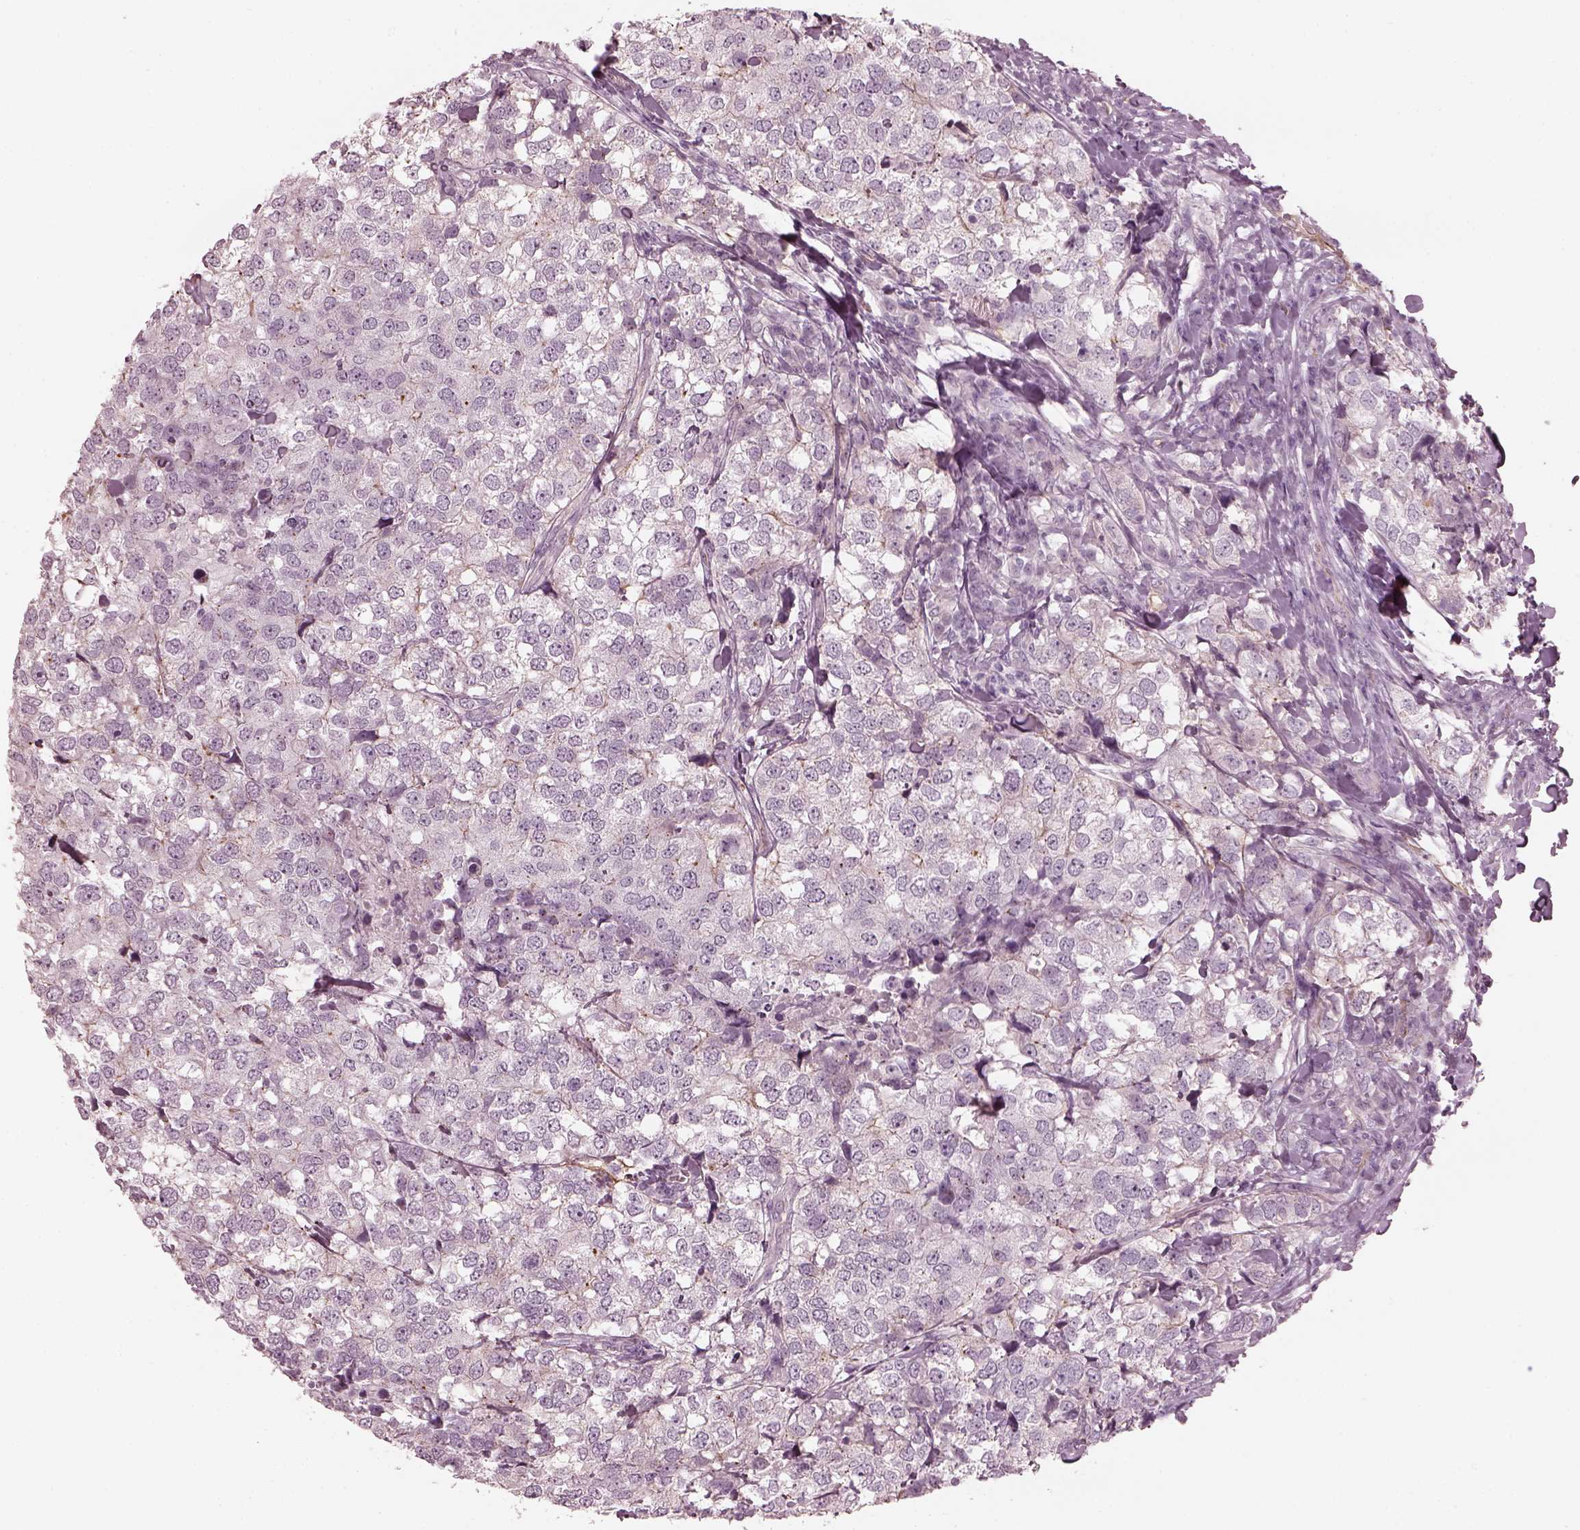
{"staining": {"intensity": "negative", "quantity": "none", "location": "none"}, "tissue": "breast cancer", "cell_type": "Tumor cells", "image_type": "cancer", "snomed": [{"axis": "morphology", "description": "Duct carcinoma"}, {"axis": "topography", "description": "Breast"}], "caption": "IHC micrograph of neoplastic tissue: breast cancer stained with DAB (3,3'-diaminobenzidine) exhibits no significant protein expression in tumor cells.", "gene": "EIF4E1B", "patient": {"sex": "female", "age": 30}}